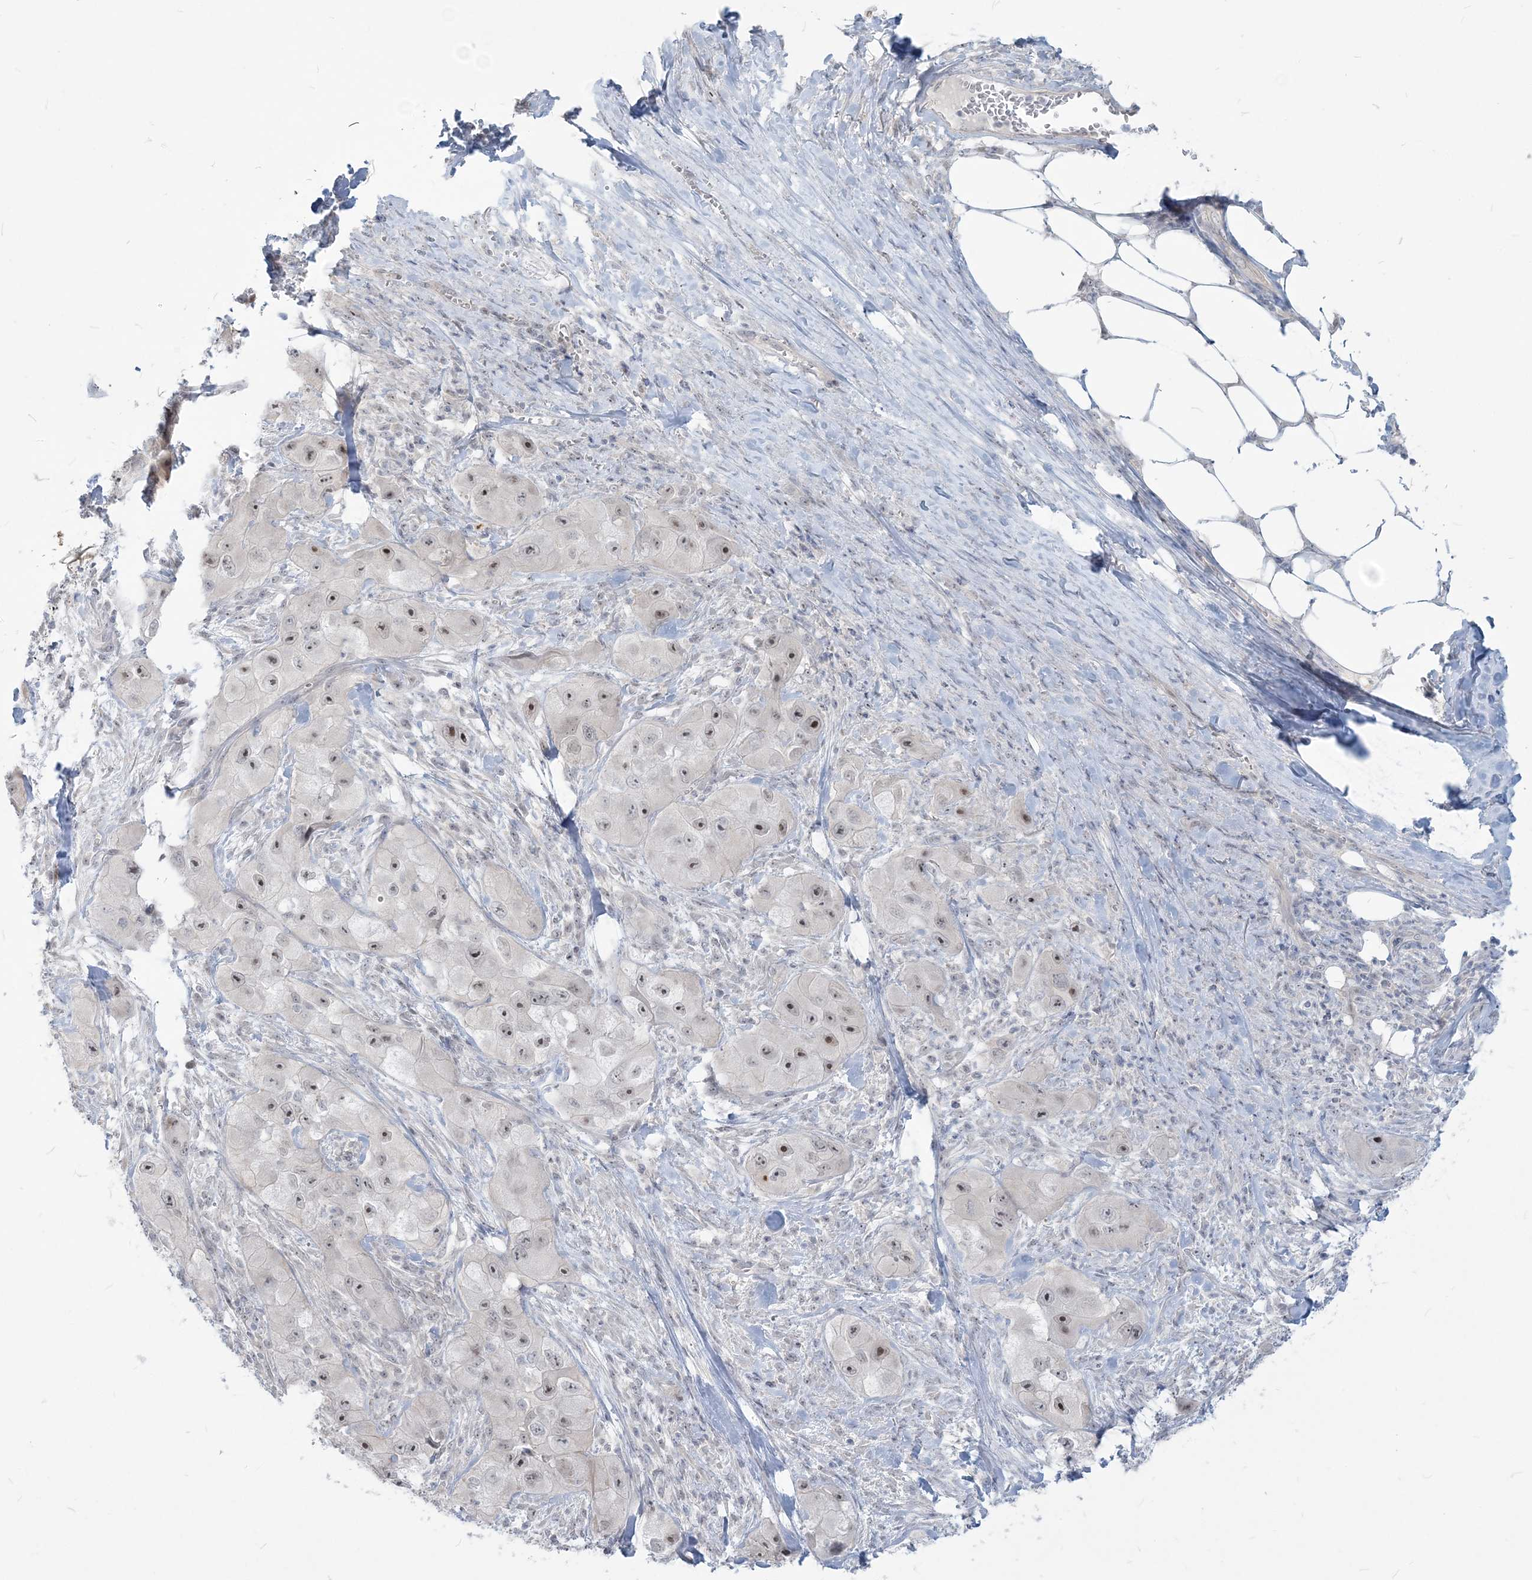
{"staining": {"intensity": "moderate", "quantity": "25%-75%", "location": "nuclear"}, "tissue": "skin cancer", "cell_type": "Tumor cells", "image_type": "cancer", "snomed": [{"axis": "morphology", "description": "Squamous cell carcinoma, NOS"}, {"axis": "topography", "description": "Skin"}, {"axis": "topography", "description": "Subcutis"}], "caption": "IHC (DAB (3,3'-diaminobenzidine)) staining of squamous cell carcinoma (skin) reveals moderate nuclear protein positivity in about 25%-75% of tumor cells.", "gene": "SDAD1", "patient": {"sex": "male", "age": 73}}